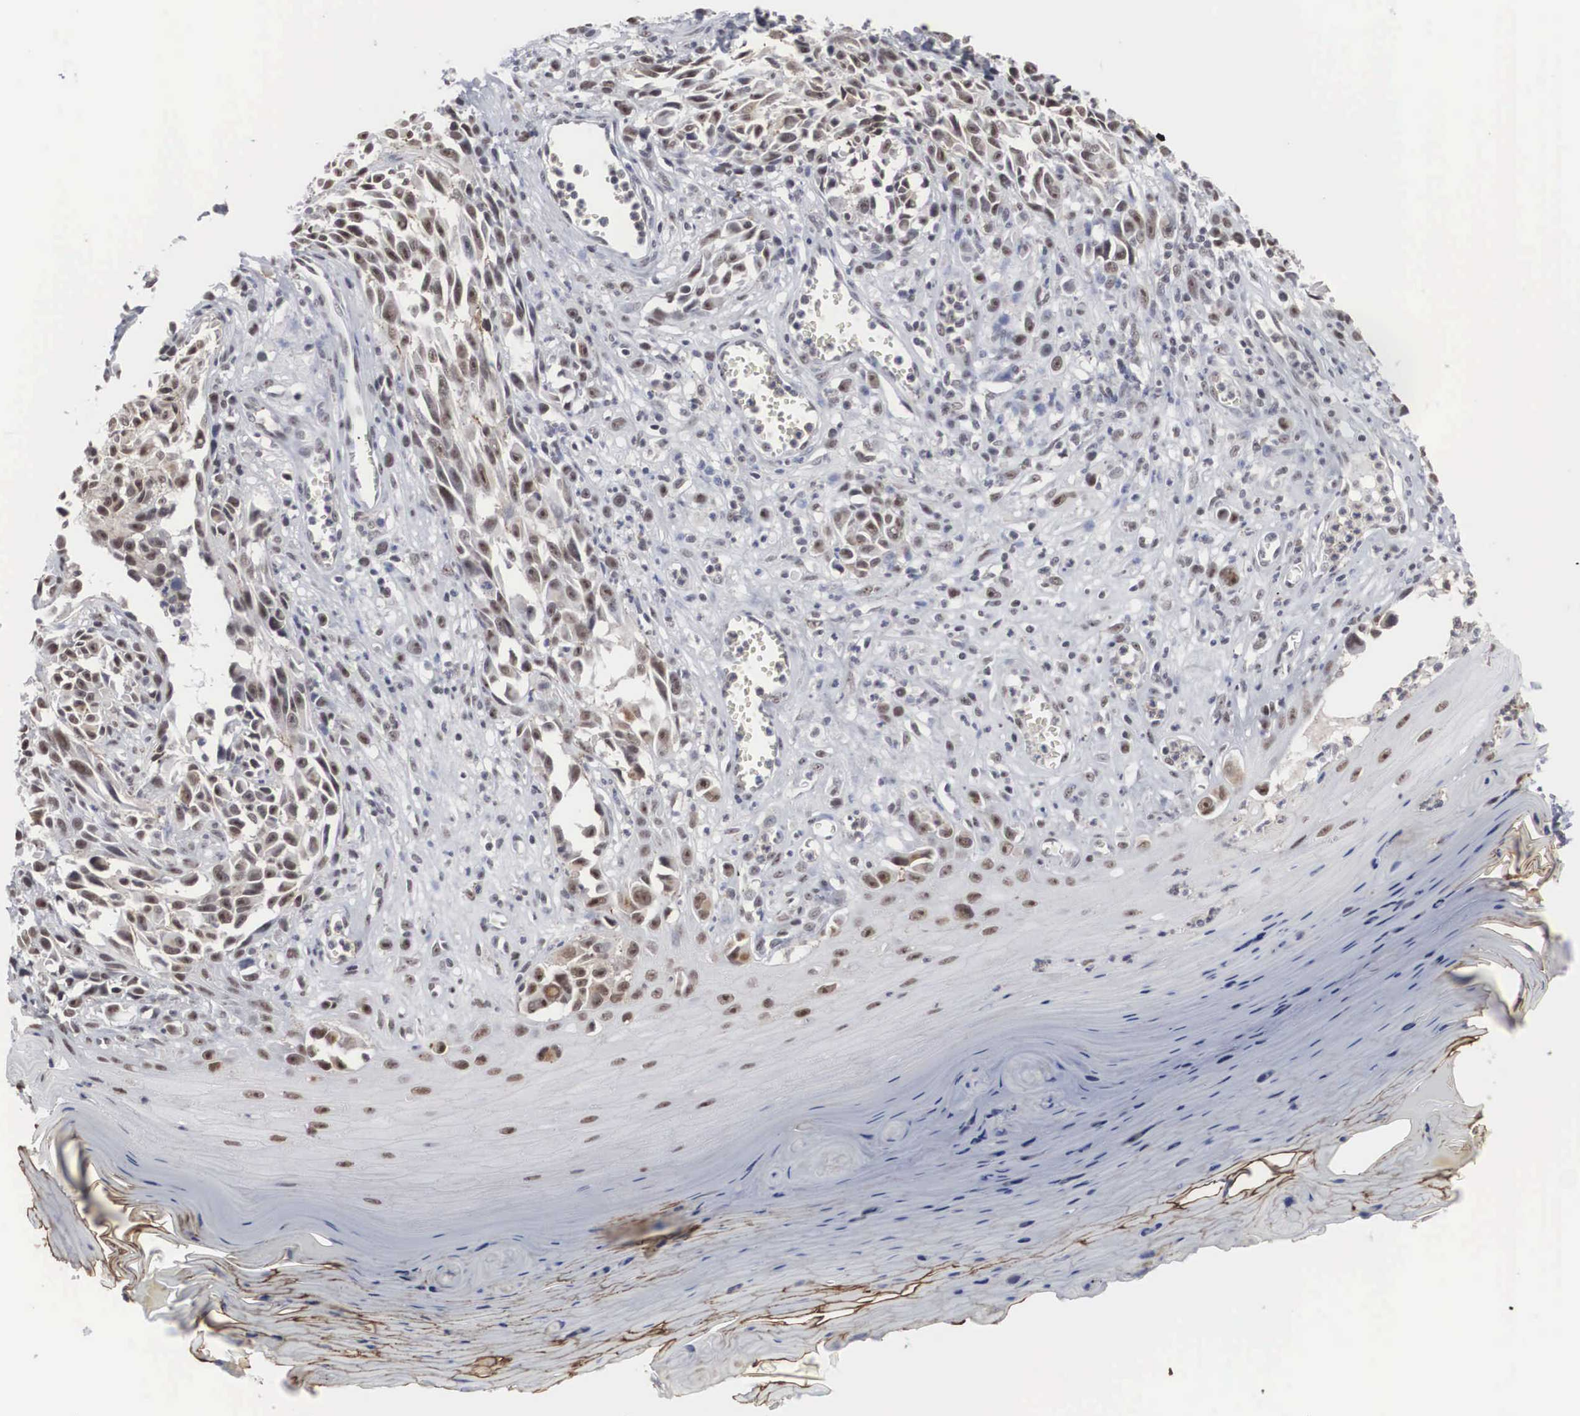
{"staining": {"intensity": "weak", "quantity": "25%-75%", "location": "nuclear"}, "tissue": "melanoma", "cell_type": "Tumor cells", "image_type": "cancer", "snomed": [{"axis": "morphology", "description": "Malignant melanoma, NOS"}, {"axis": "topography", "description": "Skin"}], "caption": "Protein analysis of malignant melanoma tissue reveals weak nuclear staining in about 25%-75% of tumor cells.", "gene": "AUTS2", "patient": {"sex": "female", "age": 82}}